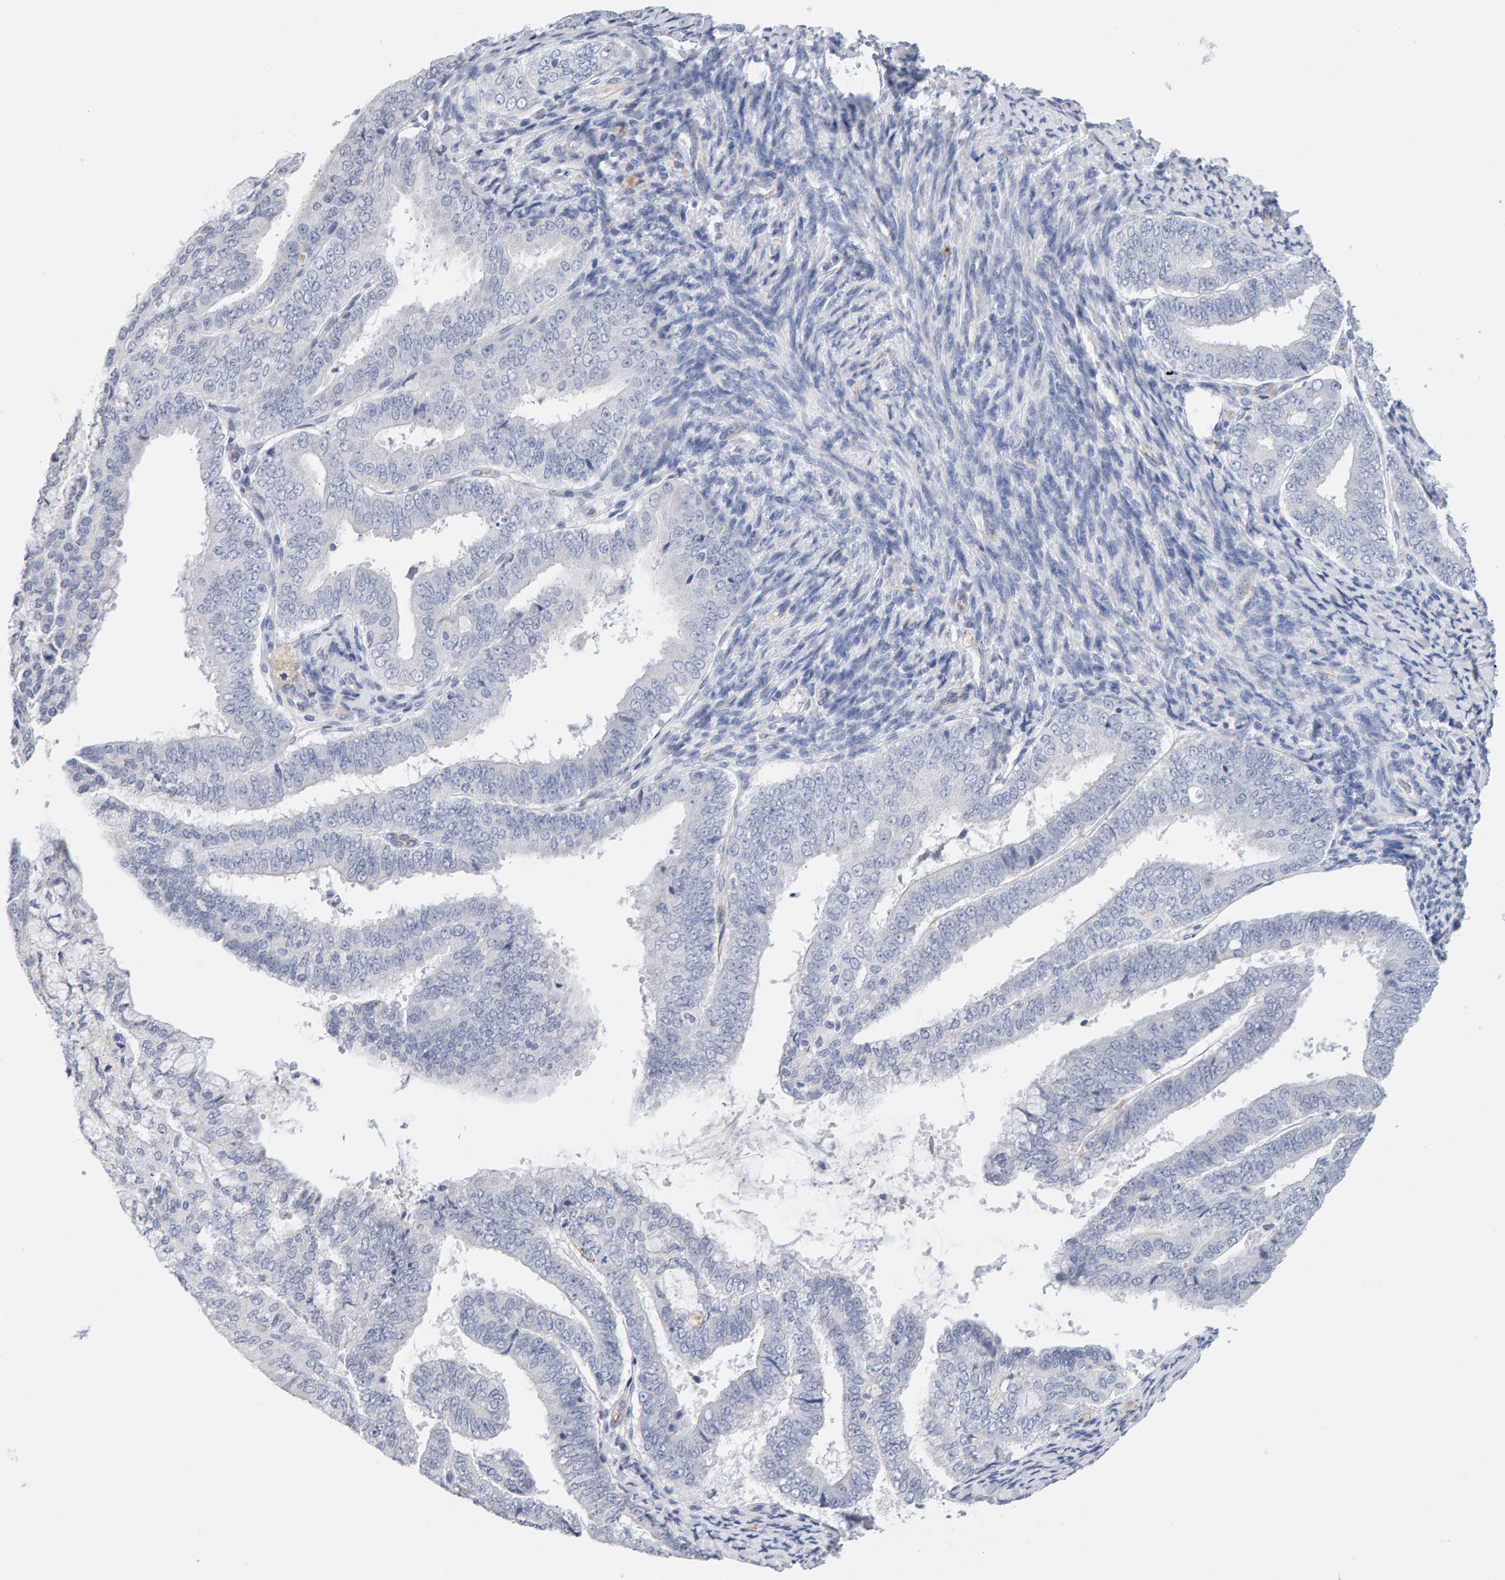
{"staining": {"intensity": "negative", "quantity": "none", "location": "none"}, "tissue": "endometrial cancer", "cell_type": "Tumor cells", "image_type": "cancer", "snomed": [{"axis": "morphology", "description": "Adenocarcinoma, NOS"}, {"axis": "topography", "description": "Endometrium"}], "caption": "Tumor cells show no significant positivity in endometrial cancer.", "gene": "METRNL", "patient": {"sex": "female", "age": 63}}